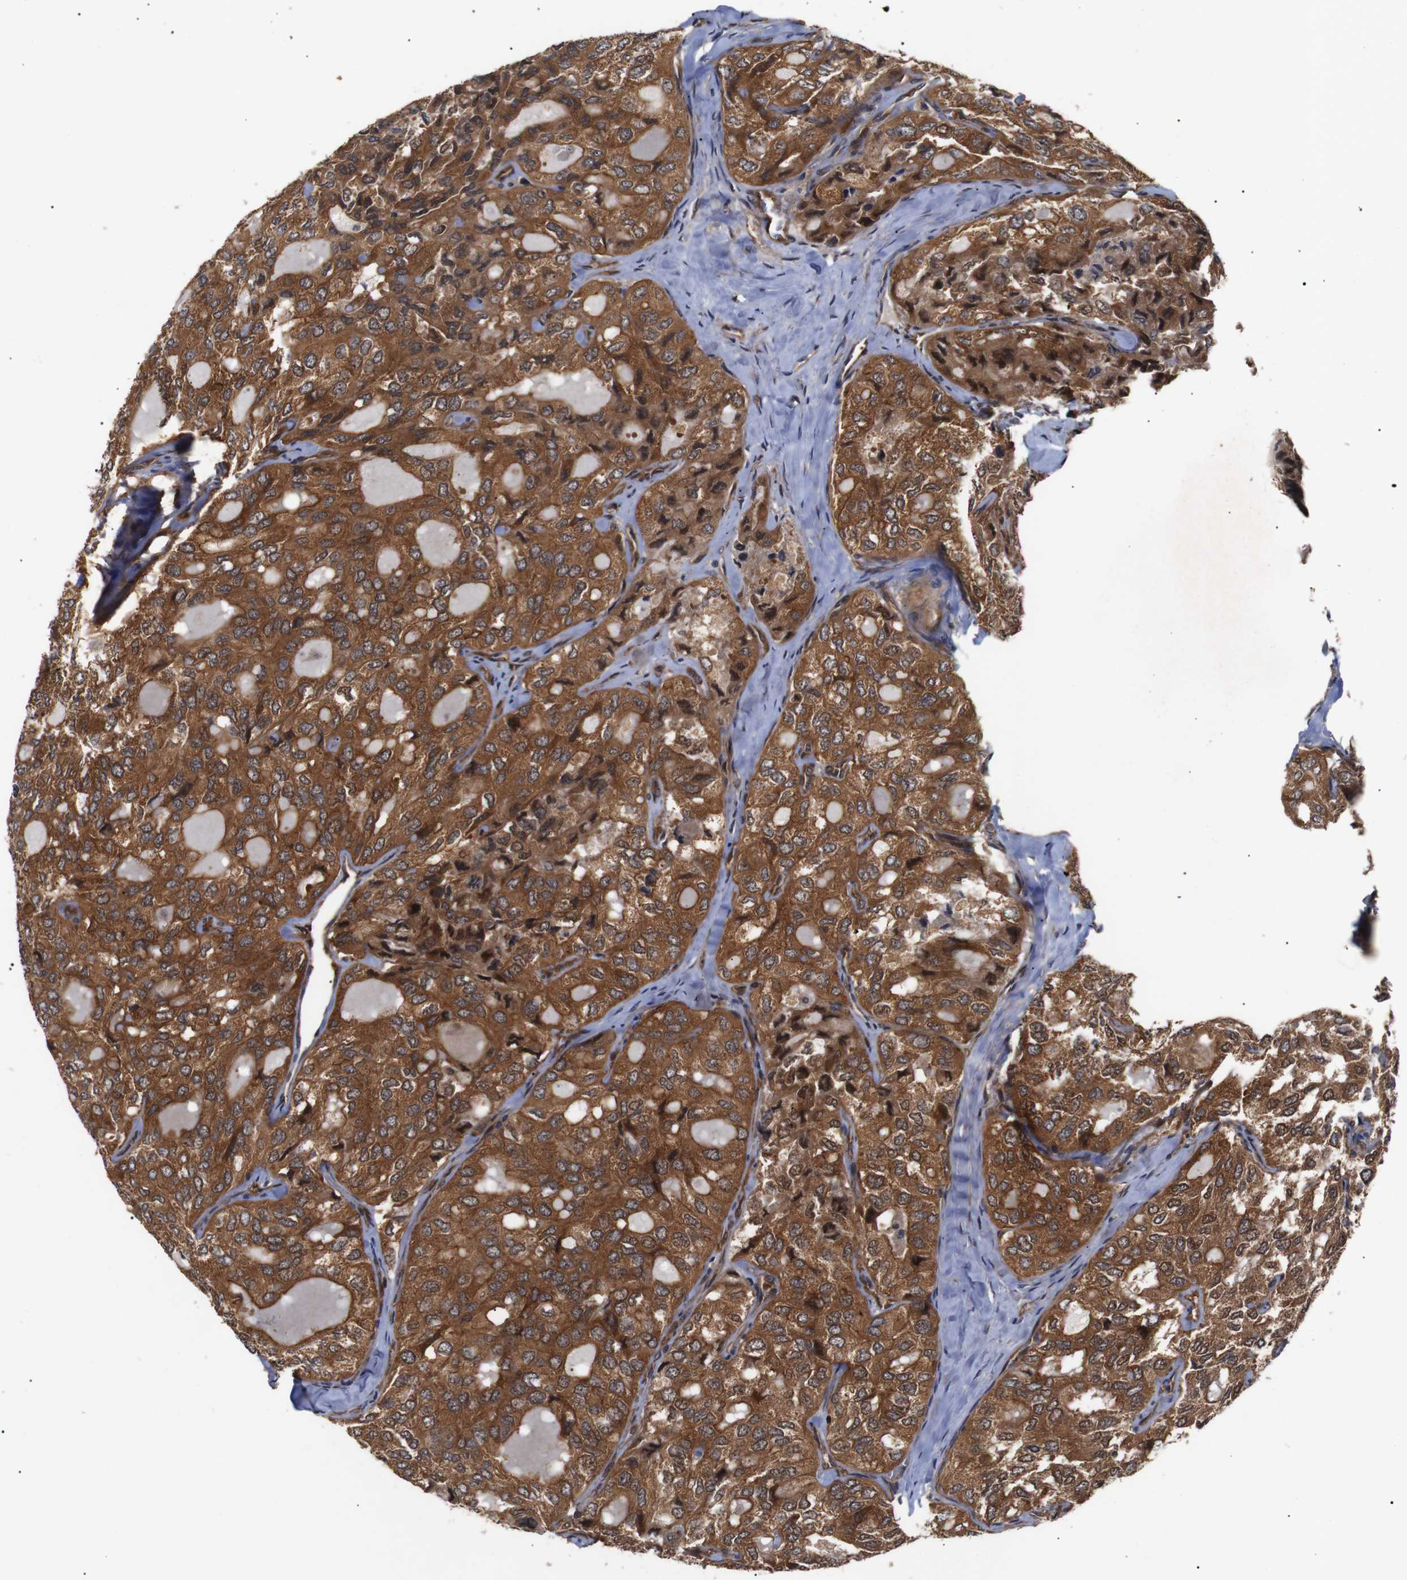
{"staining": {"intensity": "strong", "quantity": ">75%", "location": "cytoplasmic/membranous"}, "tissue": "thyroid cancer", "cell_type": "Tumor cells", "image_type": "cancer", "snomed": [{"axis": "morphology", "description": "Follicular adenoma carcinoma, NOS"}, {"axis": "topography", "description": "Thyroid gland"}], "caption": "Immunohistochemical staining of thyroid cancer (follicular adenoma carcinoma) reveals high levels of strong cytoplasmic/membranous positivity in approximately >75% of tumor cells. (DAB IHC, brown staining for protein, blue staining for nuclei).", "gene": "PAWR", "patient": {"sex": "male", "age": 75}}